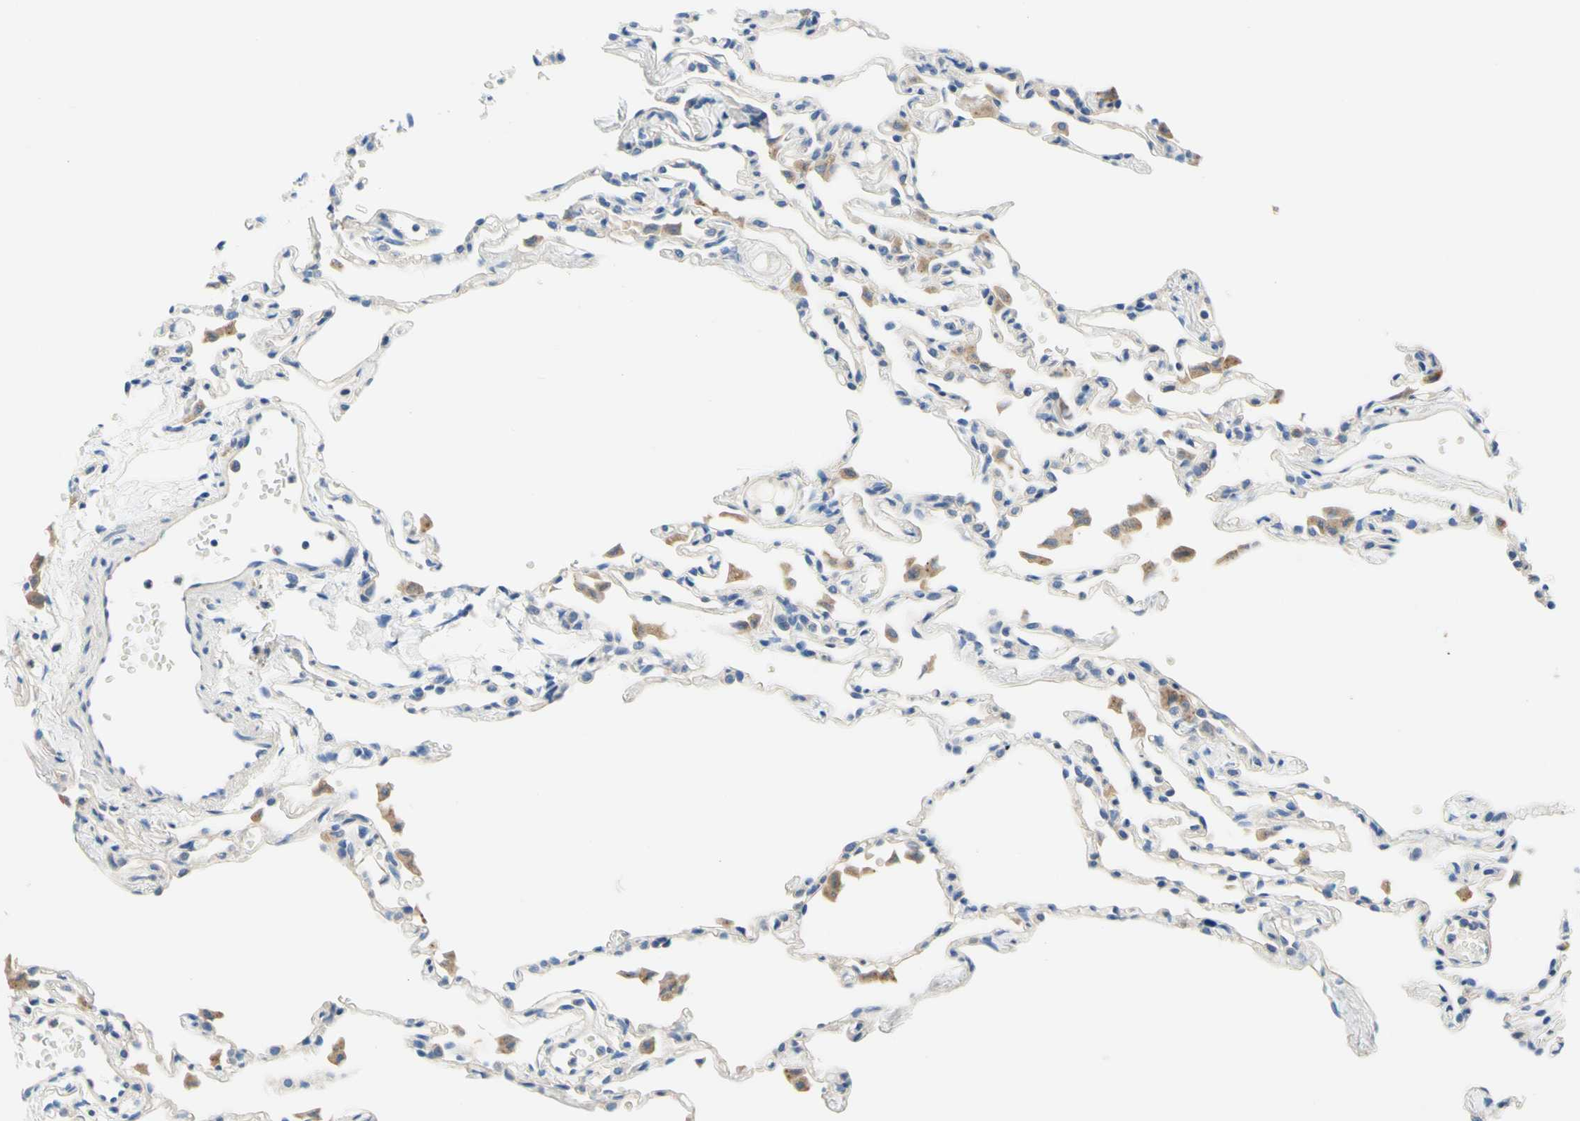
{"staining": {"intensity": "negative", "quantity": "none", "location": "none"}, "tissue": "lung", "cell_type": "Alveolar cells", "image_type": "normal", "snomed": [{"axis": "morphology", "description": "Normal tissue, NOS"}, {"axis": "topography", "description": "Lung"}], "caption": "Immunohistochemistry (IHC) of benign human lung displays no expression in alveolar cells.", "gene": "F3", "patient": {"sex": "female", "age": 49}}